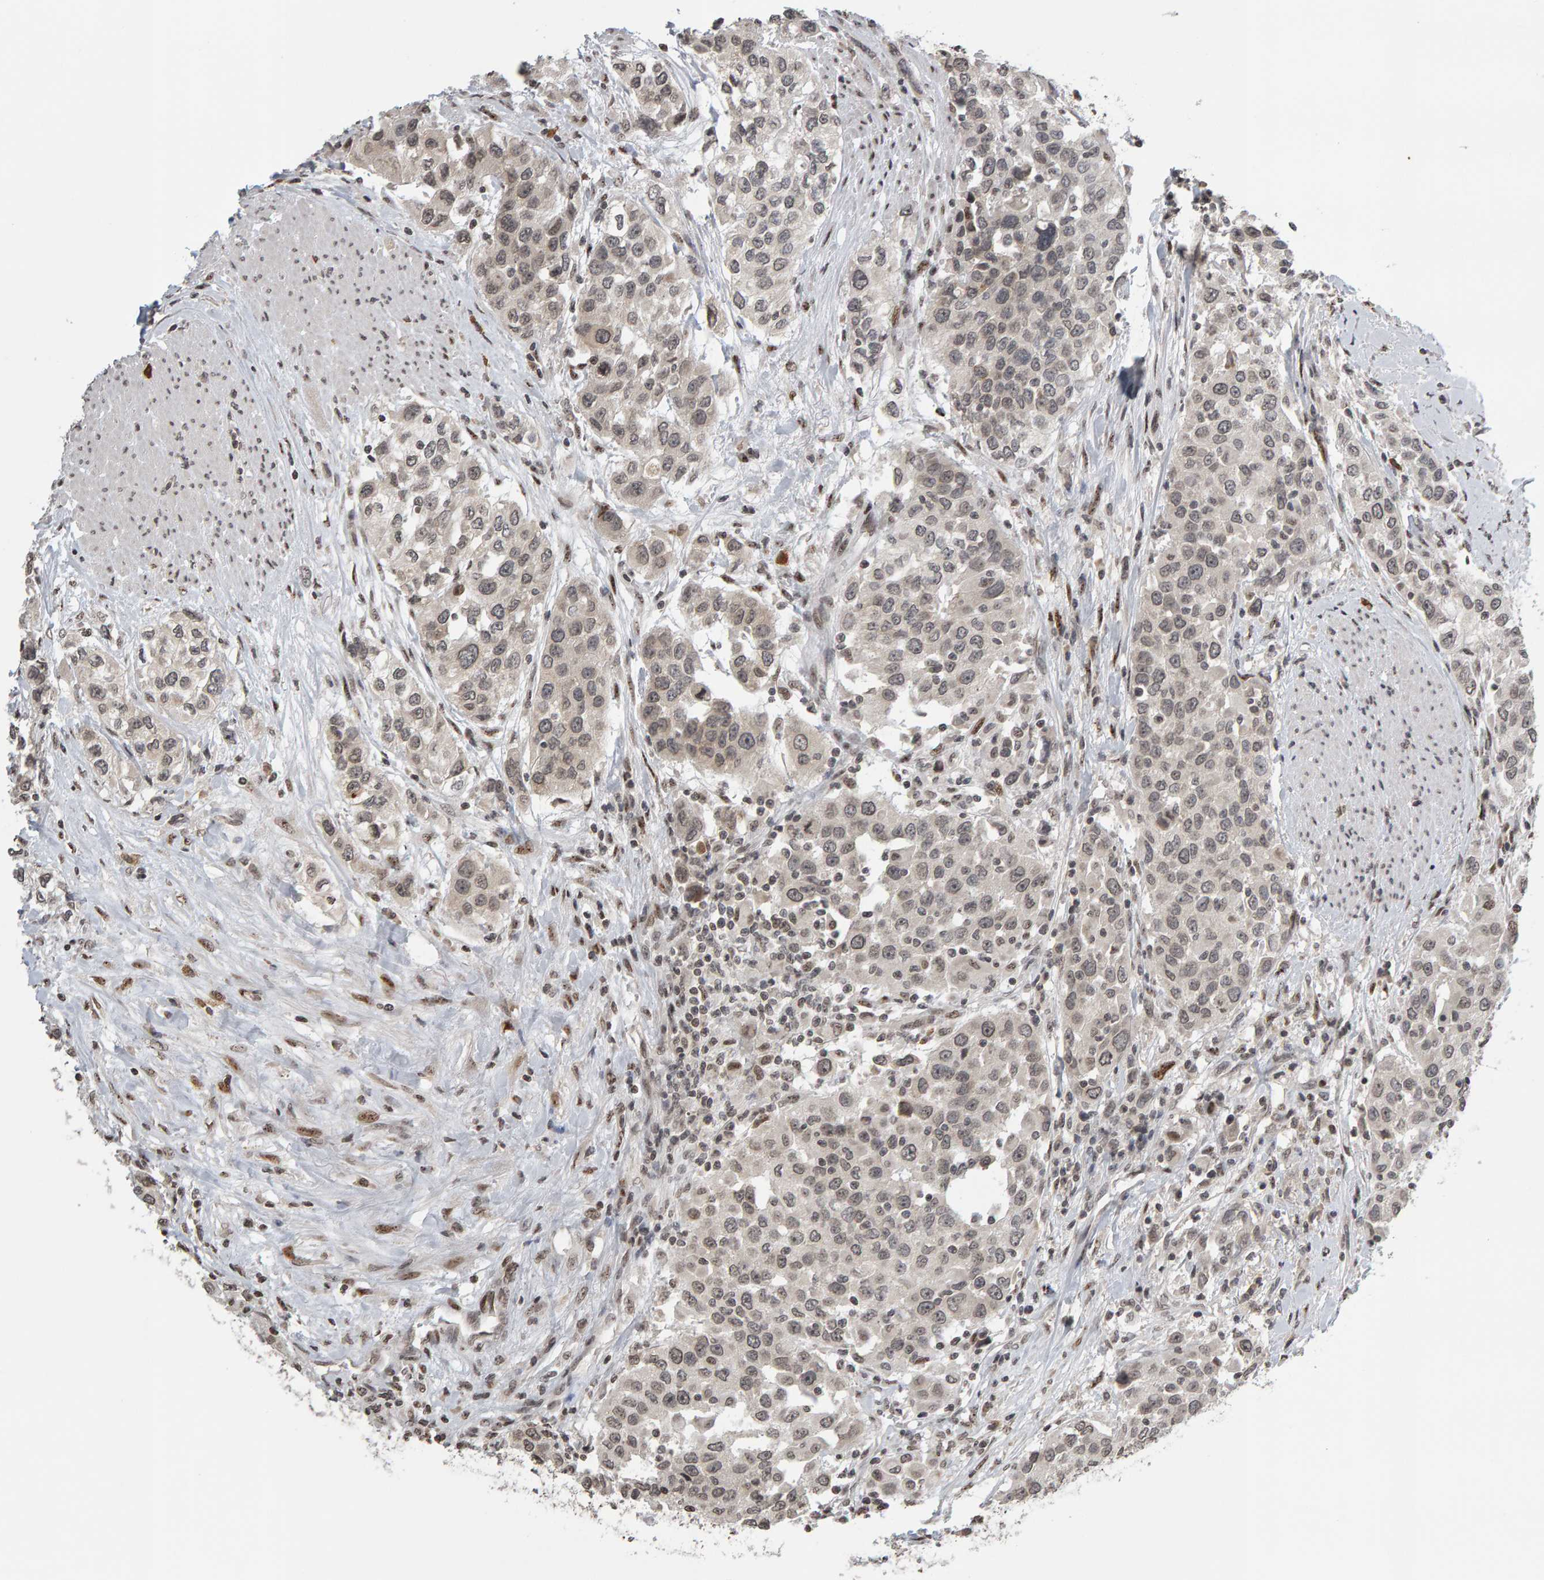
{"staining": {"intensity": "weak", "quantity": ">75%", "location": "nuclear"}, "tissue": "urothelial cancer", "cell_type": "Tumor cells", "image_type": "cancer", "snomed": [{"axis": "morphology", "description": "Urothelial carcinoma, High grade"}, {"axis": "topography", "description": "Urinary bladder"}], "caption": "IHC image of human urothelial cancer stained for a protein (brown), which shows low levels of weak nuclear staining in about >75% of tumor cells.", "gene": "TRAM1", "patient": {"sex": "female", "age": 80}}